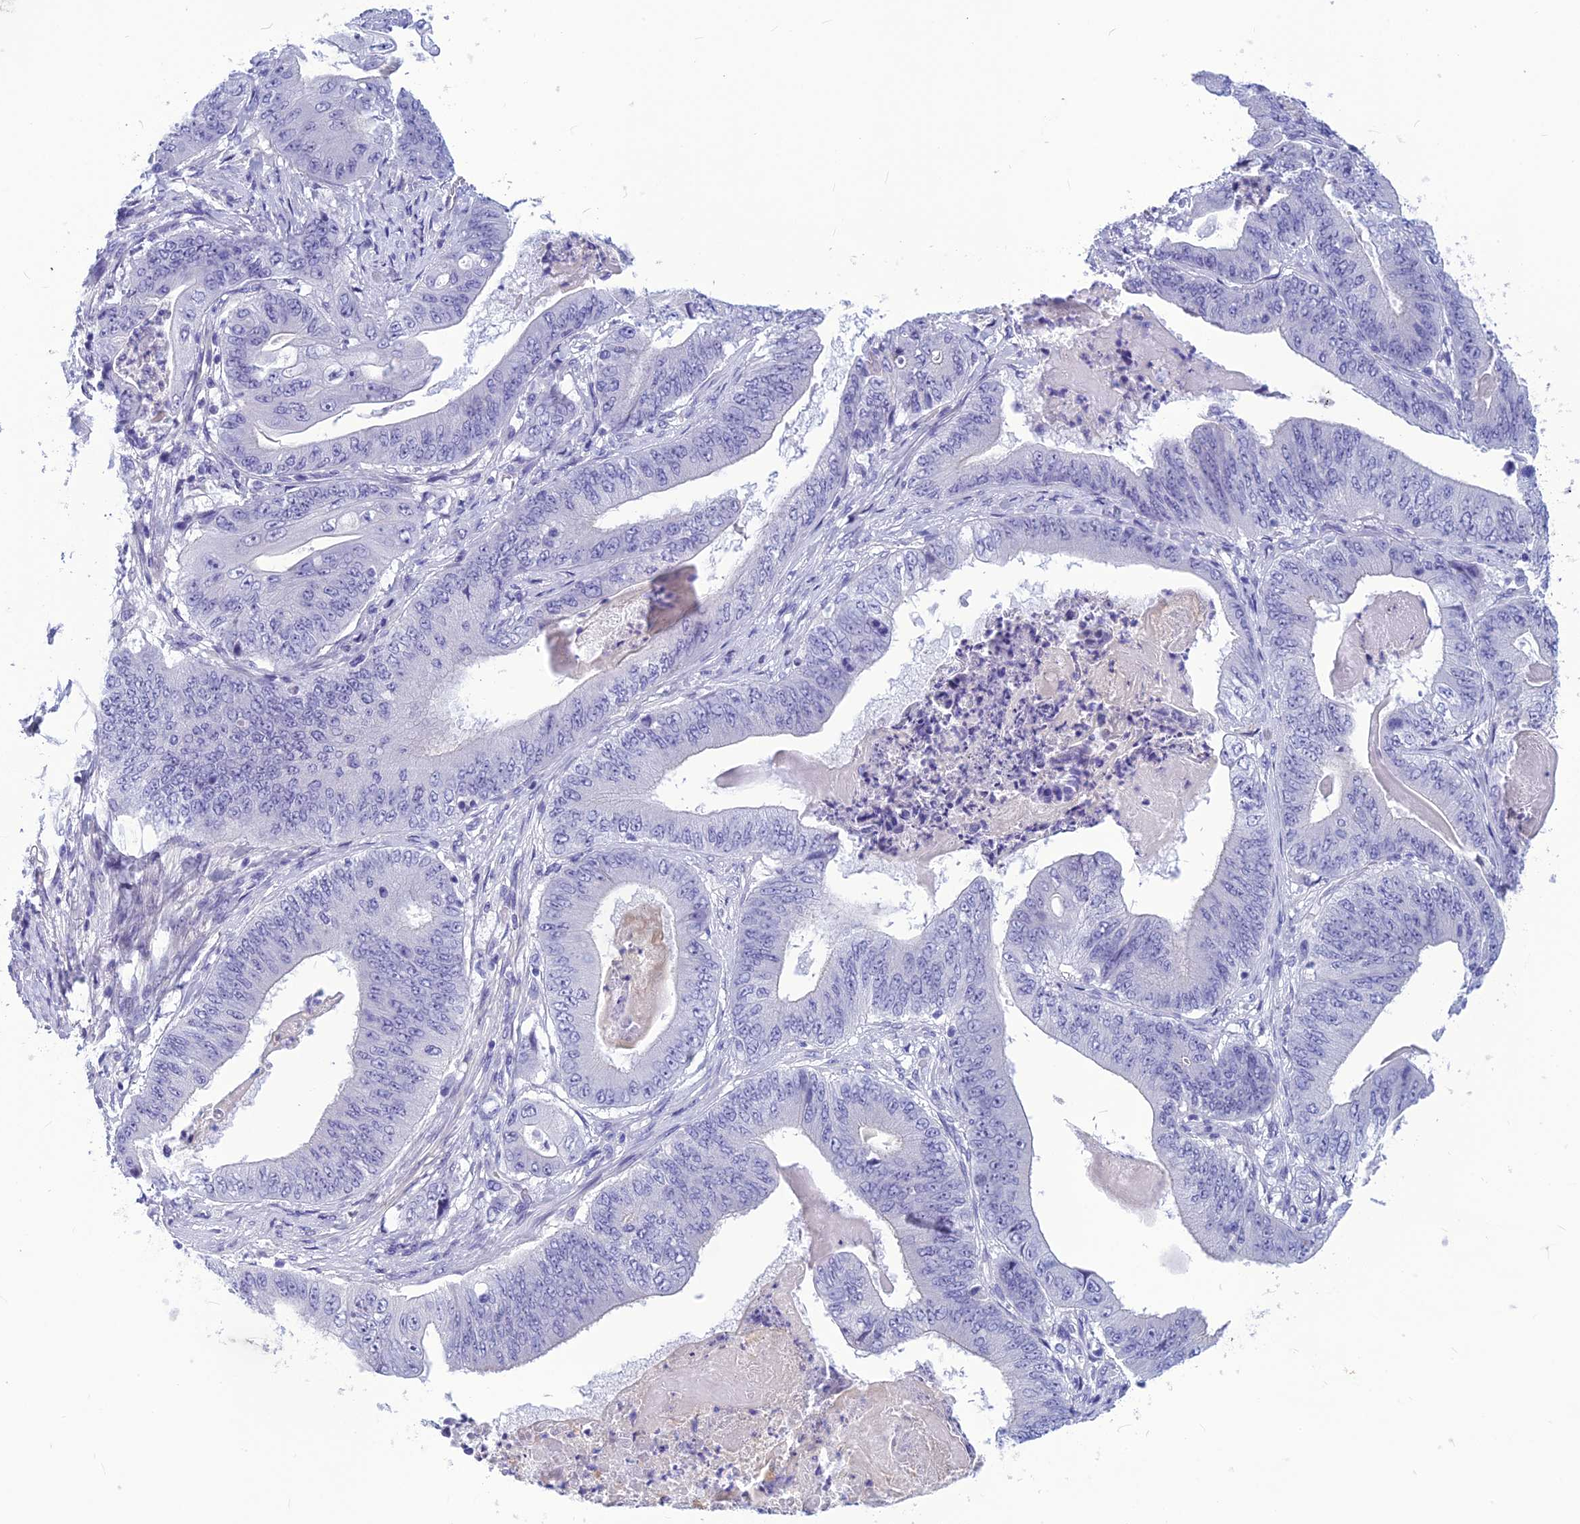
{"staining": {"intensity": "negative", "quantity": "none", "location": "none"}, "tissue": "stomach cancer", "cell_type": "Tumor cells", "image_type": "cancer", "snomed": [{"axis": "morphology", "description": "Adenocarcinoma, NOS"}, {"axis": "topography", "description": "Stomach"}], "caption": "Micrograph shows no protein expression in tumor cells of stomach cancer (adenocarcinoma) tissue. The staining is performed using DAB (3,3'-diaminobenzidine) brown chromogen with nuclei counter-stained in using hematoxylin.", "gene": "BBS2", "patient": {"sex": "female", "age": 73}}